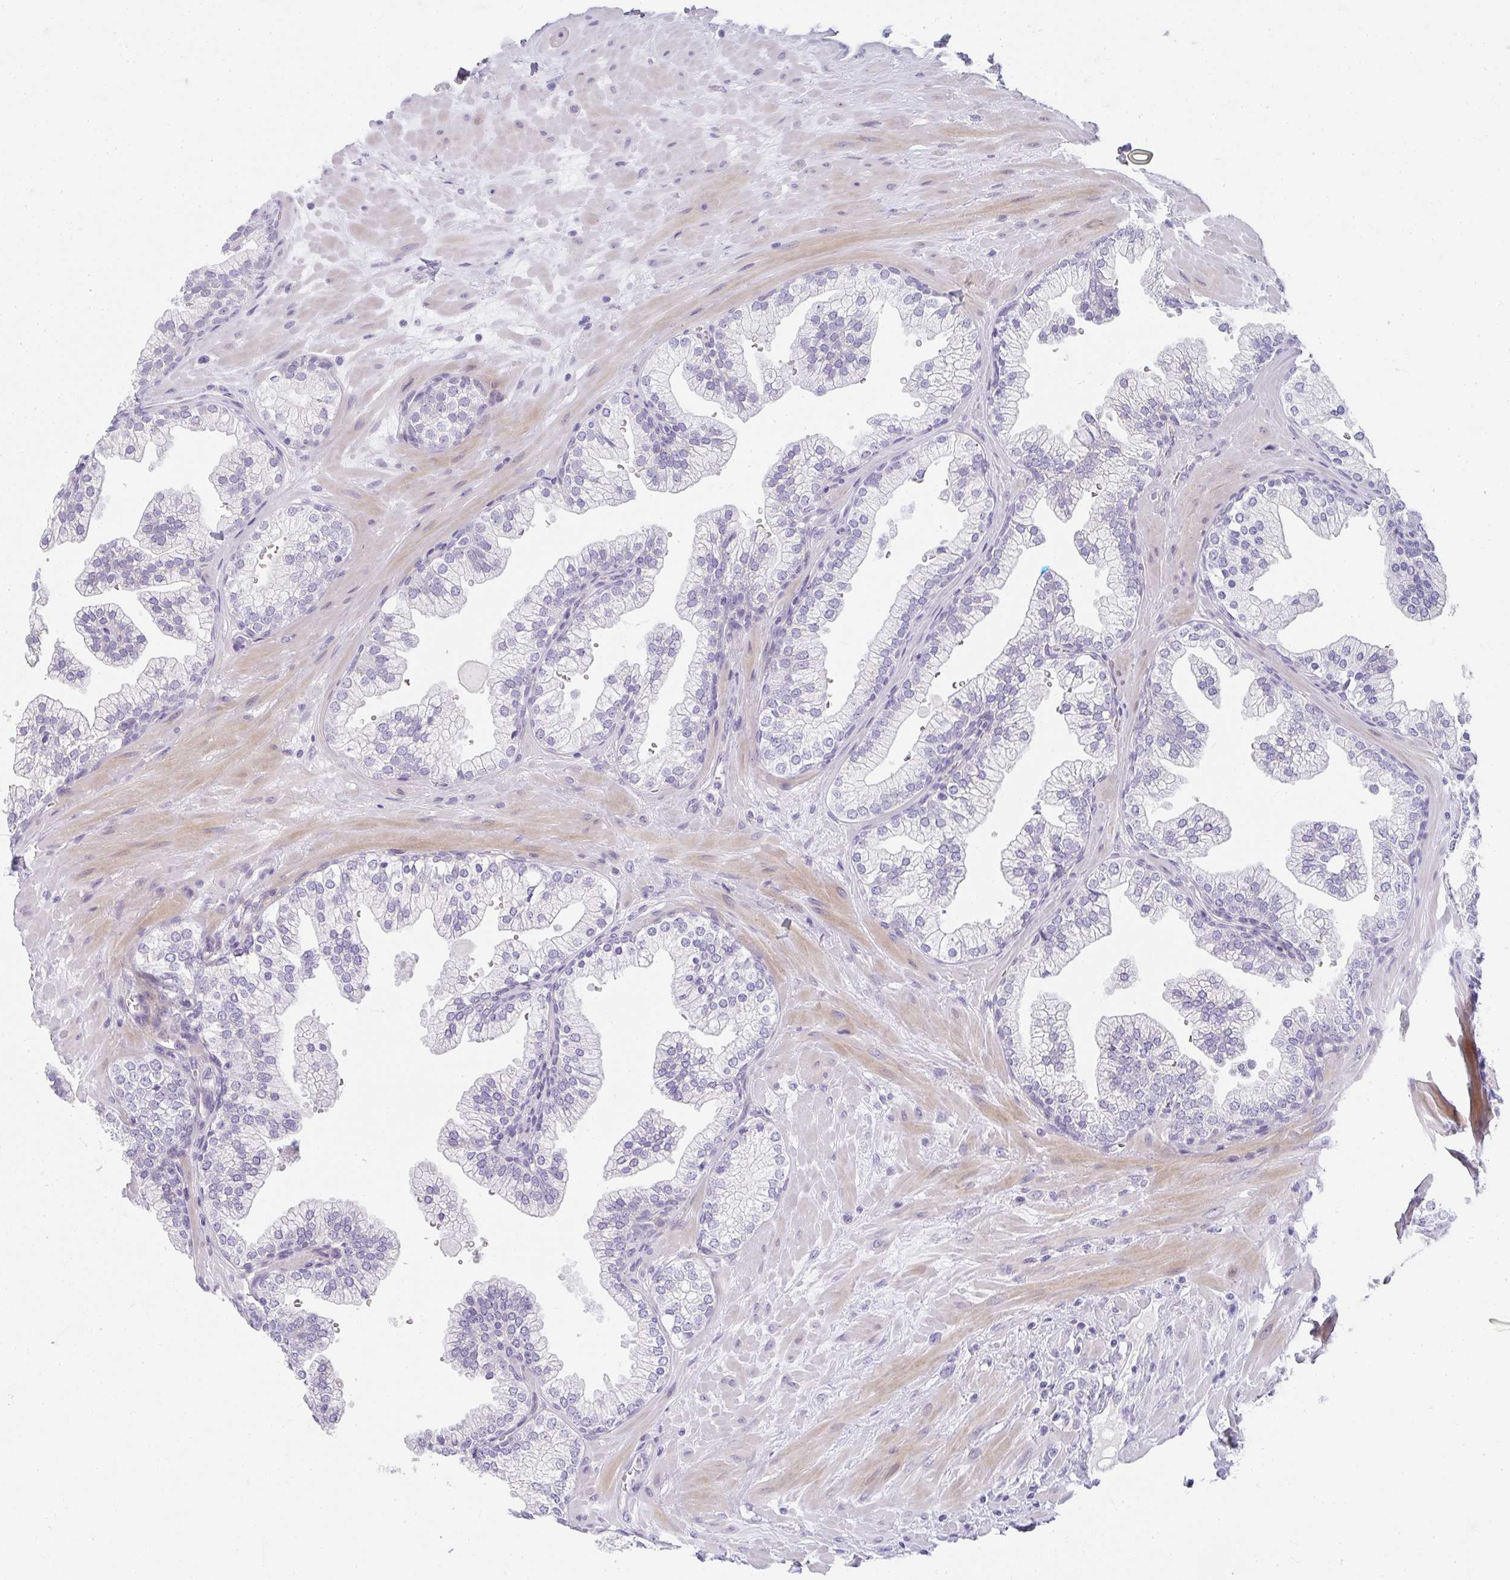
{"staining": {"intensity": "negative", "quantity": "none", "location": "none"}, "tissue": "prostate", "cell_type": "Glandular cells", "image_type": "normal", "snomed": [{"axis": "morphology", "description": "Normal tissue, NOS"}, {"axis": "topography", "description": "Prostate"}, {"axis": "topography", "description": "Peripheral nerve tissue"}], "caption": "Immunohistochemistry of normal human prostate displays no expression in glandular cells.", "gene": "NEU2", "patient": {"sex": "male", "age": 61}}